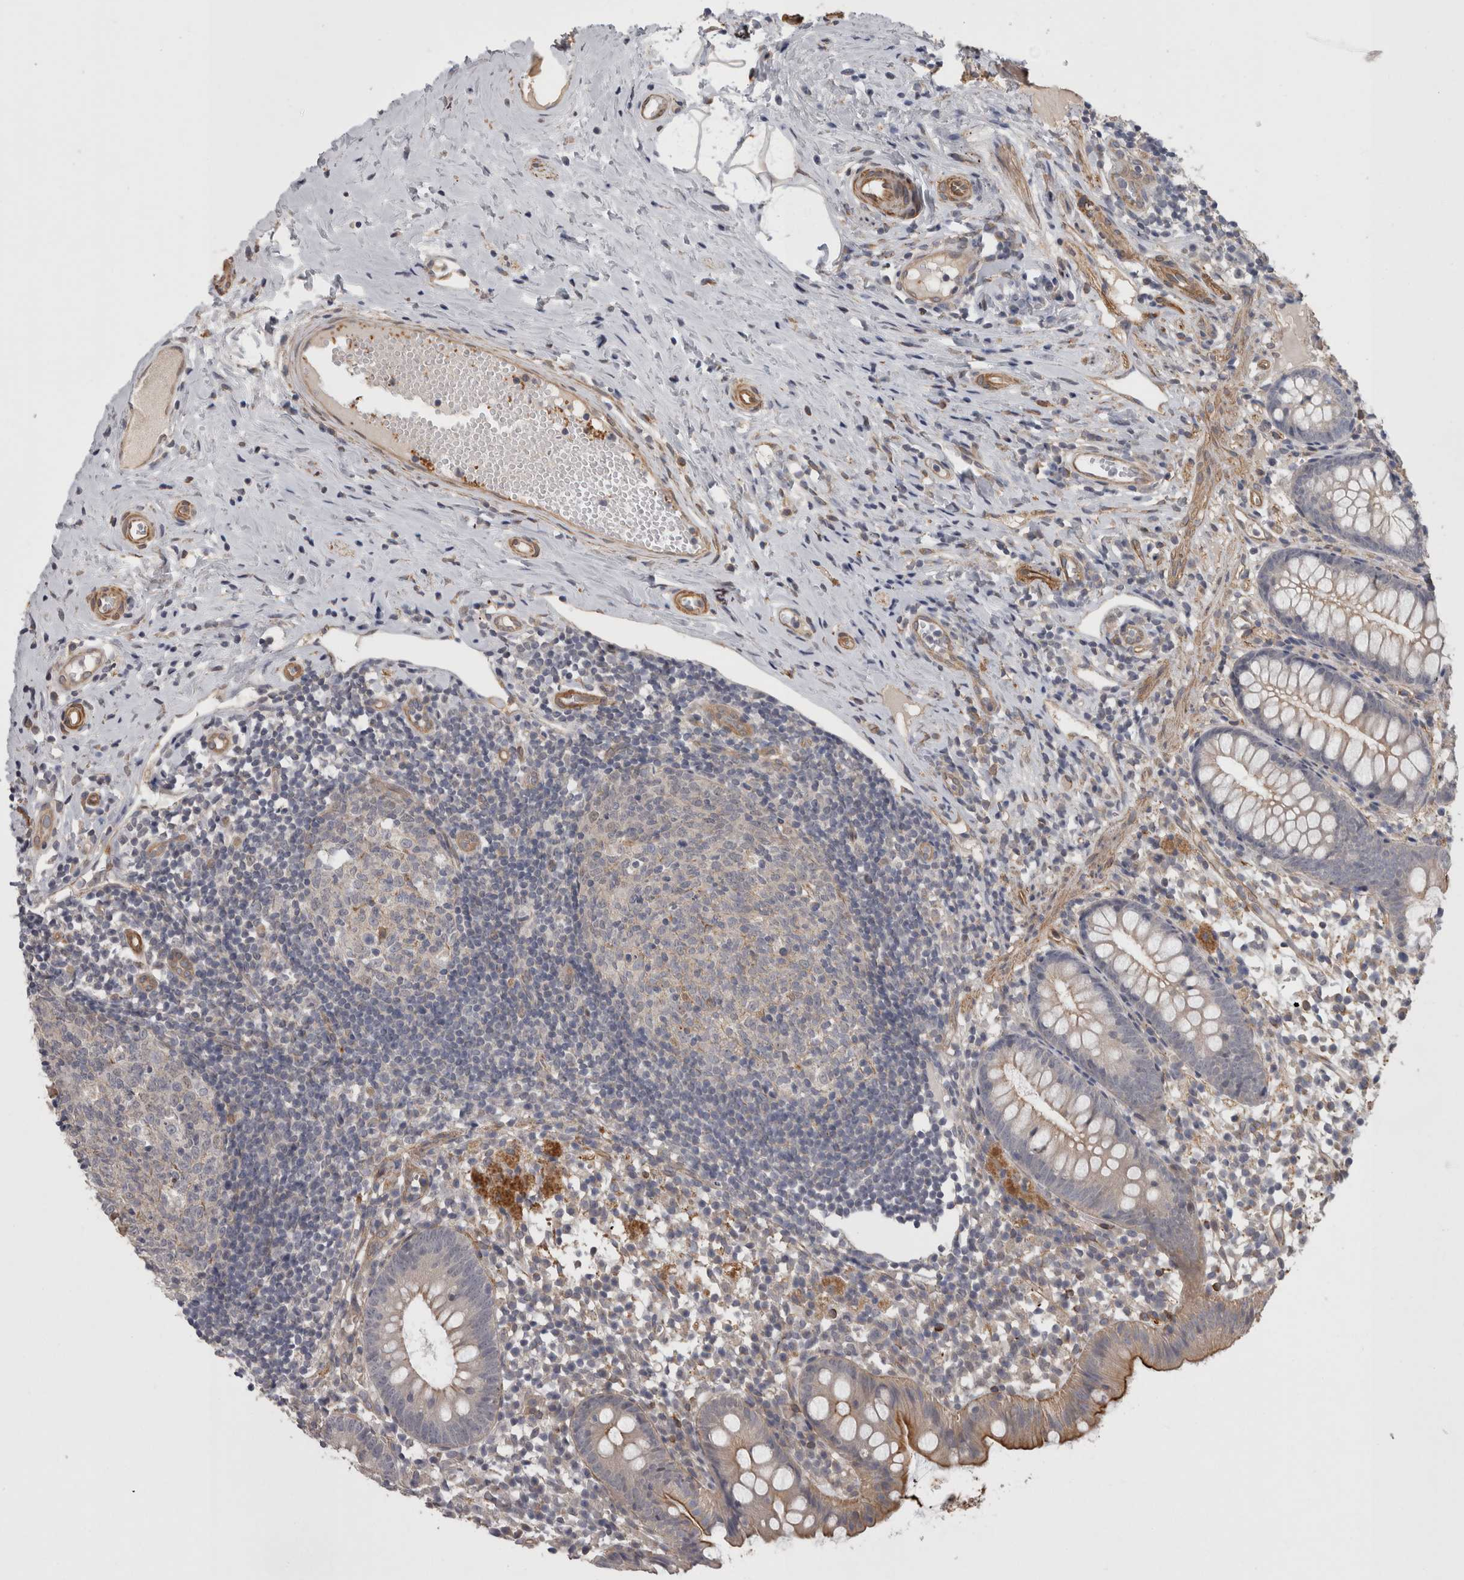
{"staining": {"intensity": "moderate", "quantity": "<25%", "location": "cytoplasmic/membranous"}, "tissue": "appendix", "cell_type": "Glandular cells", "image_type": "normal", "snomed": [{"axis": "morphology", "description": "Normal tissue, NOS"}, {"axis": "topography", "description": "Appendix"}], "caption": "High-power microscopy captured an IHC image of unremarkable appendix, revealing moderate cytoplasmic/membranous staining in approximately <25% of glandular cells.", "gene": "RMDN1", "patient": {"sex": "female", "age": 20}}